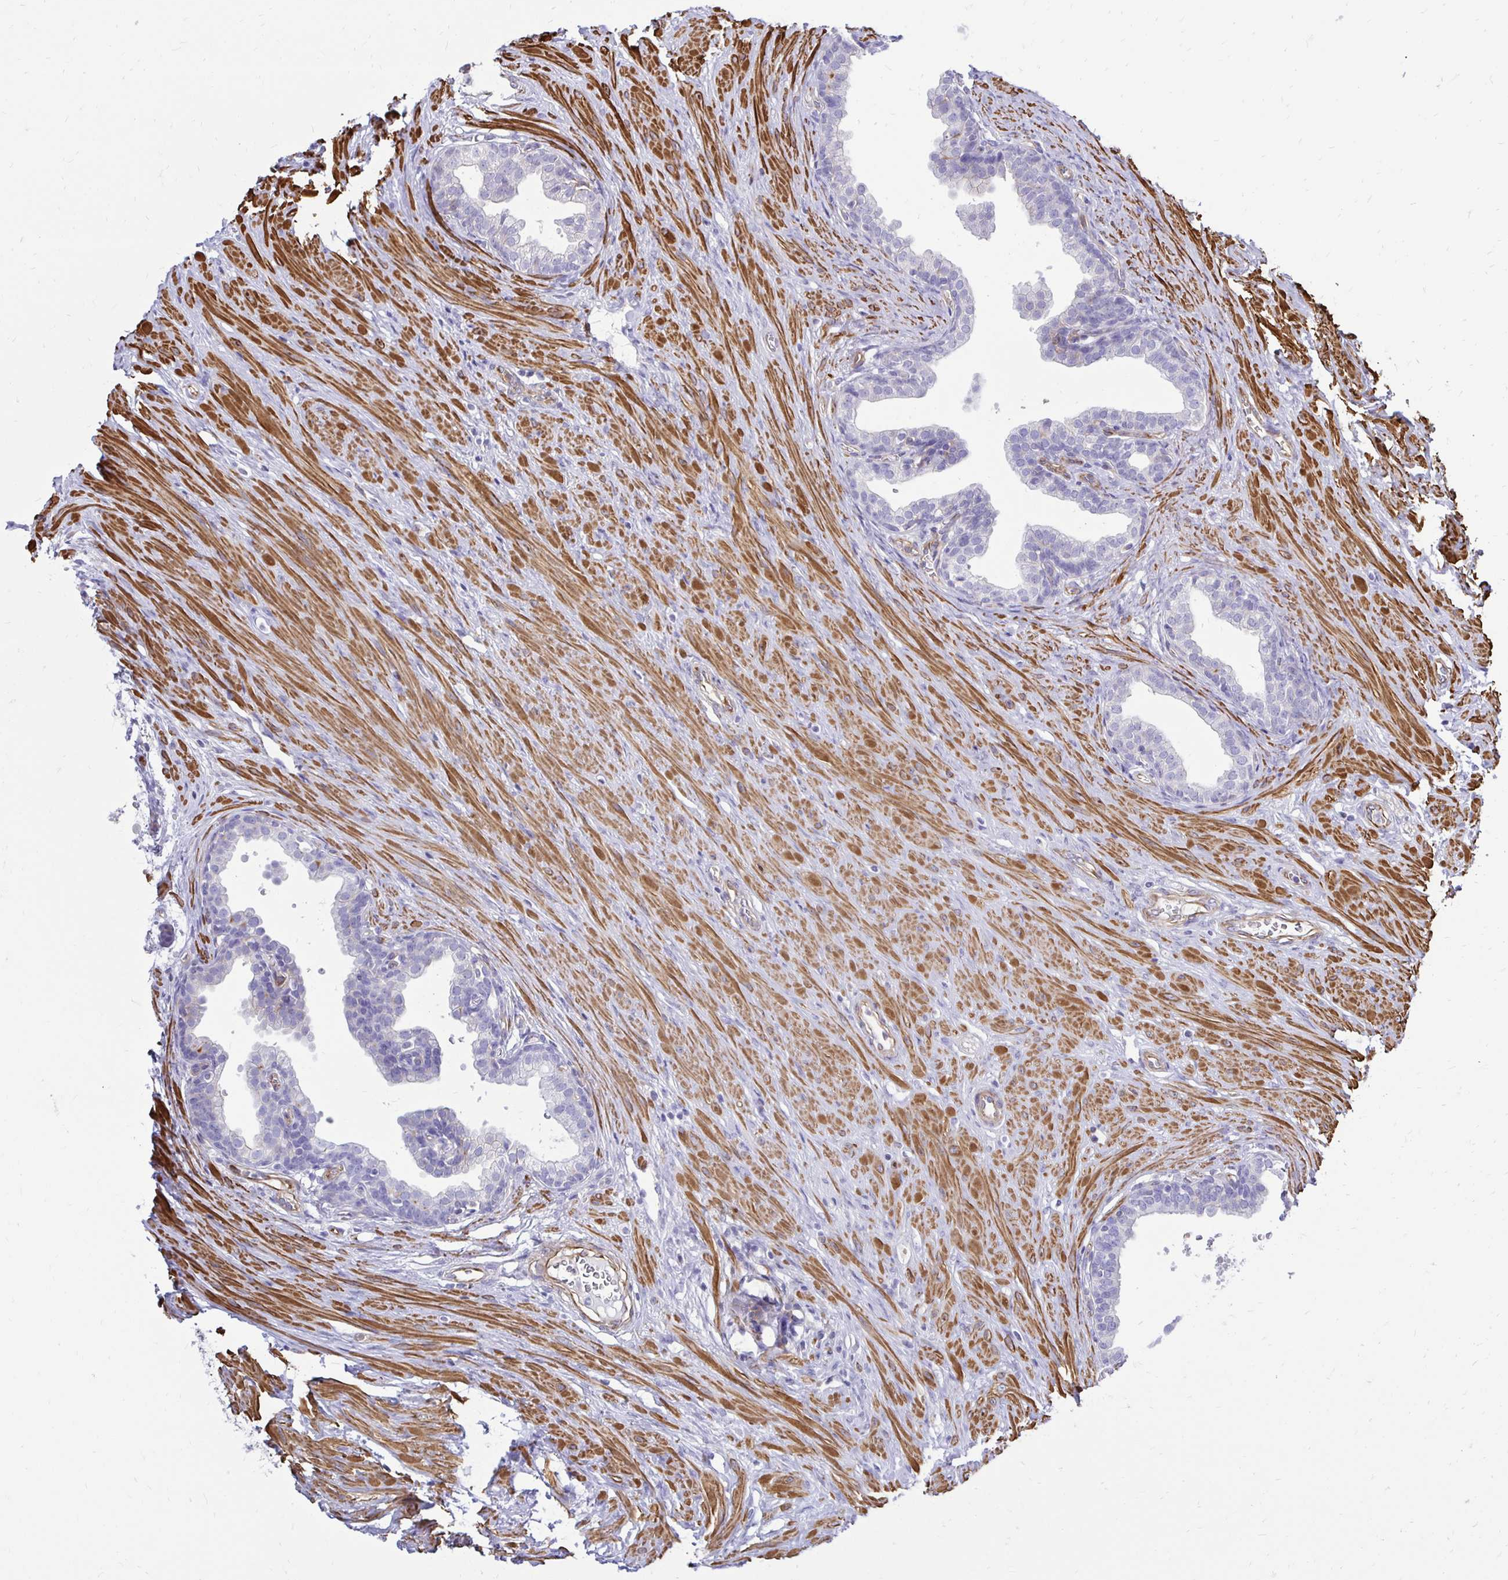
{"staining": {"intensity": "negative", "quantity": "none", "location": "none"}, "tissue": "prostate", "cell_type": "Glandular cells", "image_type": "normal", "snomed": [{"axis": "morphology", "description": "Normal tissue, NOS"}, {"axis": "topography", "description": "Prostate"}, {"axis": "topography", "description": "Peripheral nerve tissue"}], "caption": "The immunohistochemistry photomicrograph has no significant staining in glandular cells of prostate.", "gene": "CTPS1", "patient": {"sex": "male", "age": 55}}